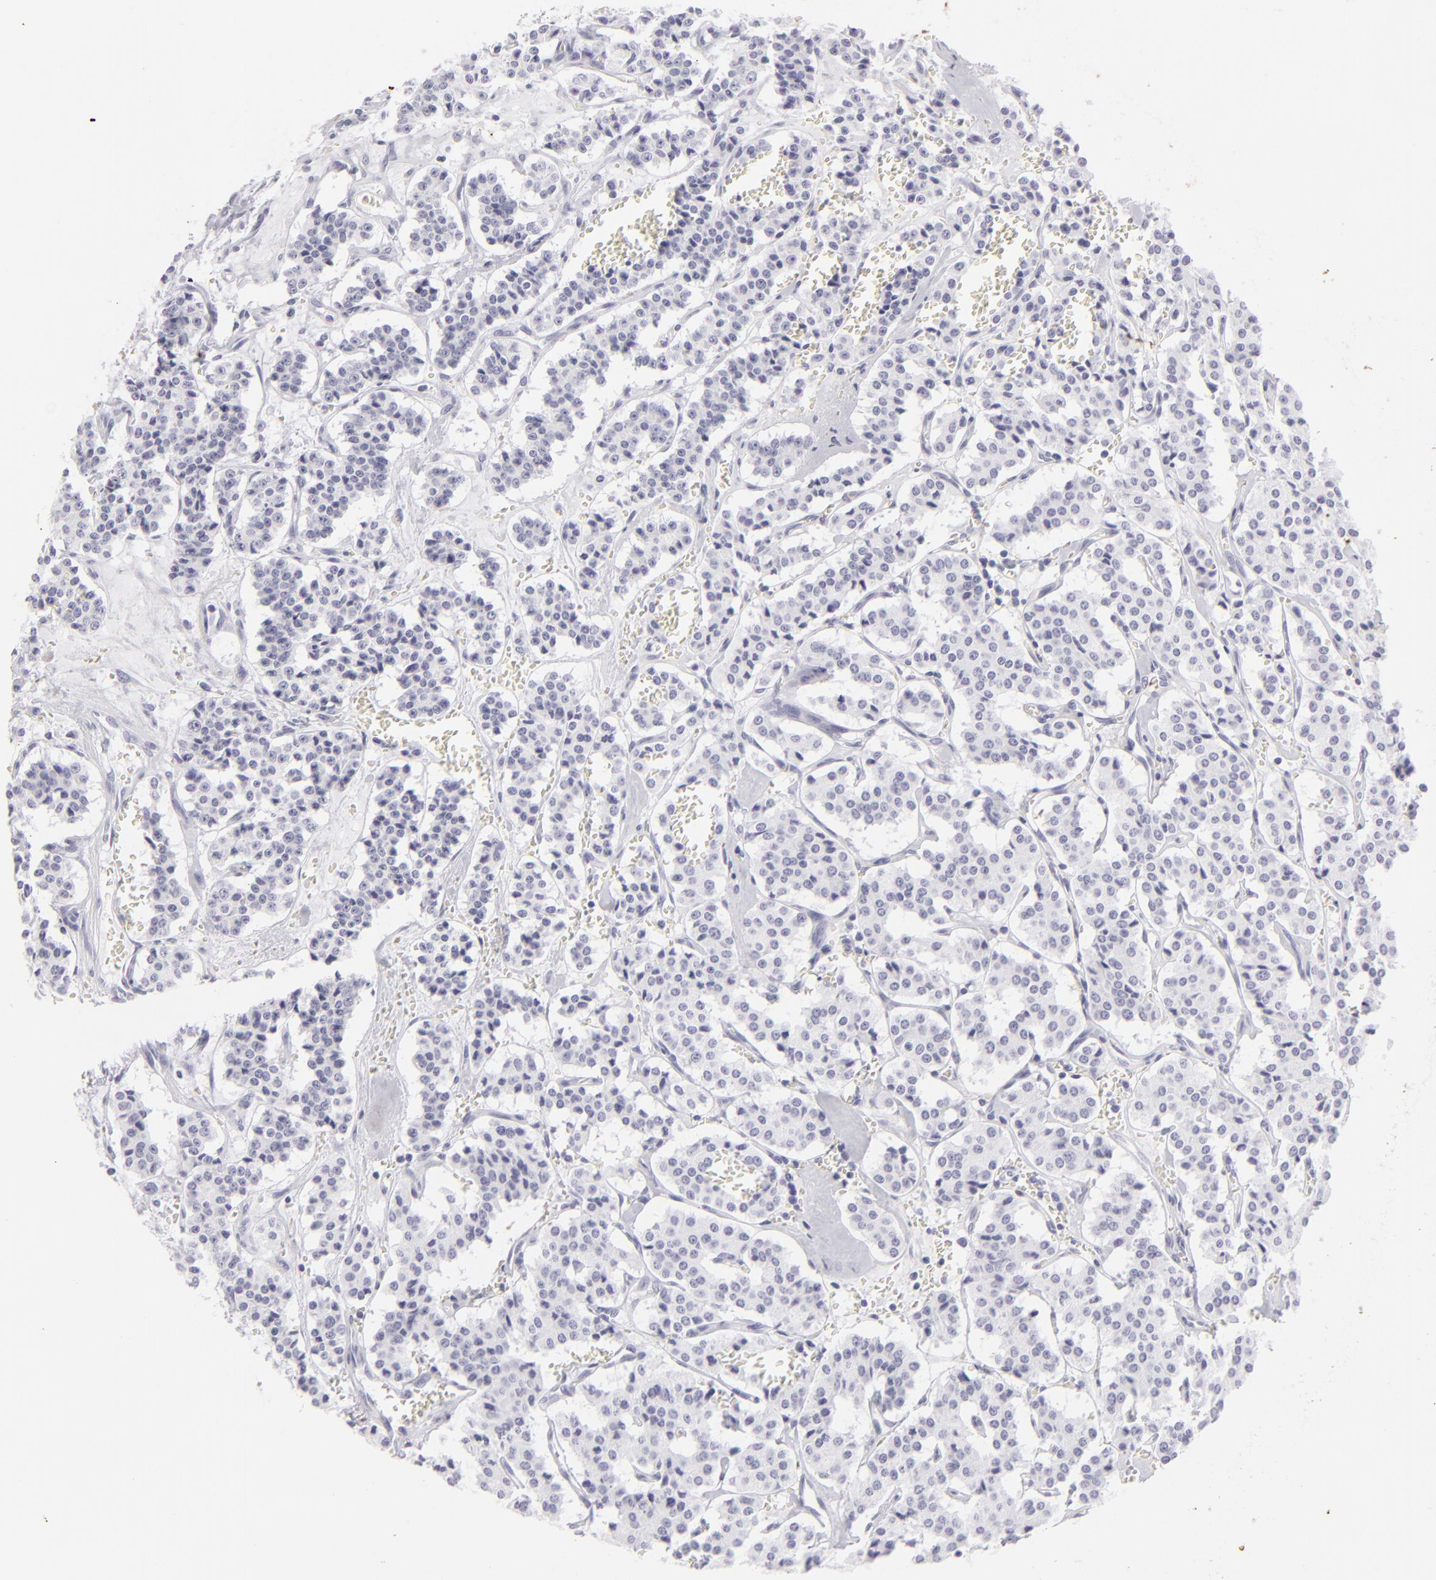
{"staining": {"intensity": "negative", "quantity": "none", "location": "none"}, "tissue": "carcinoid", "cell_type": "Tumor cells", "image_type": "cancer", "snomed": [{"axis": "morphology", "description": "Carcinoid, malignant, NOS"}, {"axis": "topography", "description": "Bronchus"}], "caption": "This is an immunohistochemistry micrograph of human malignant carcinoid. There is no positivity in tumor cells.", "gene": "KRT1", "patient": {"sex": "male", "age": 55}}